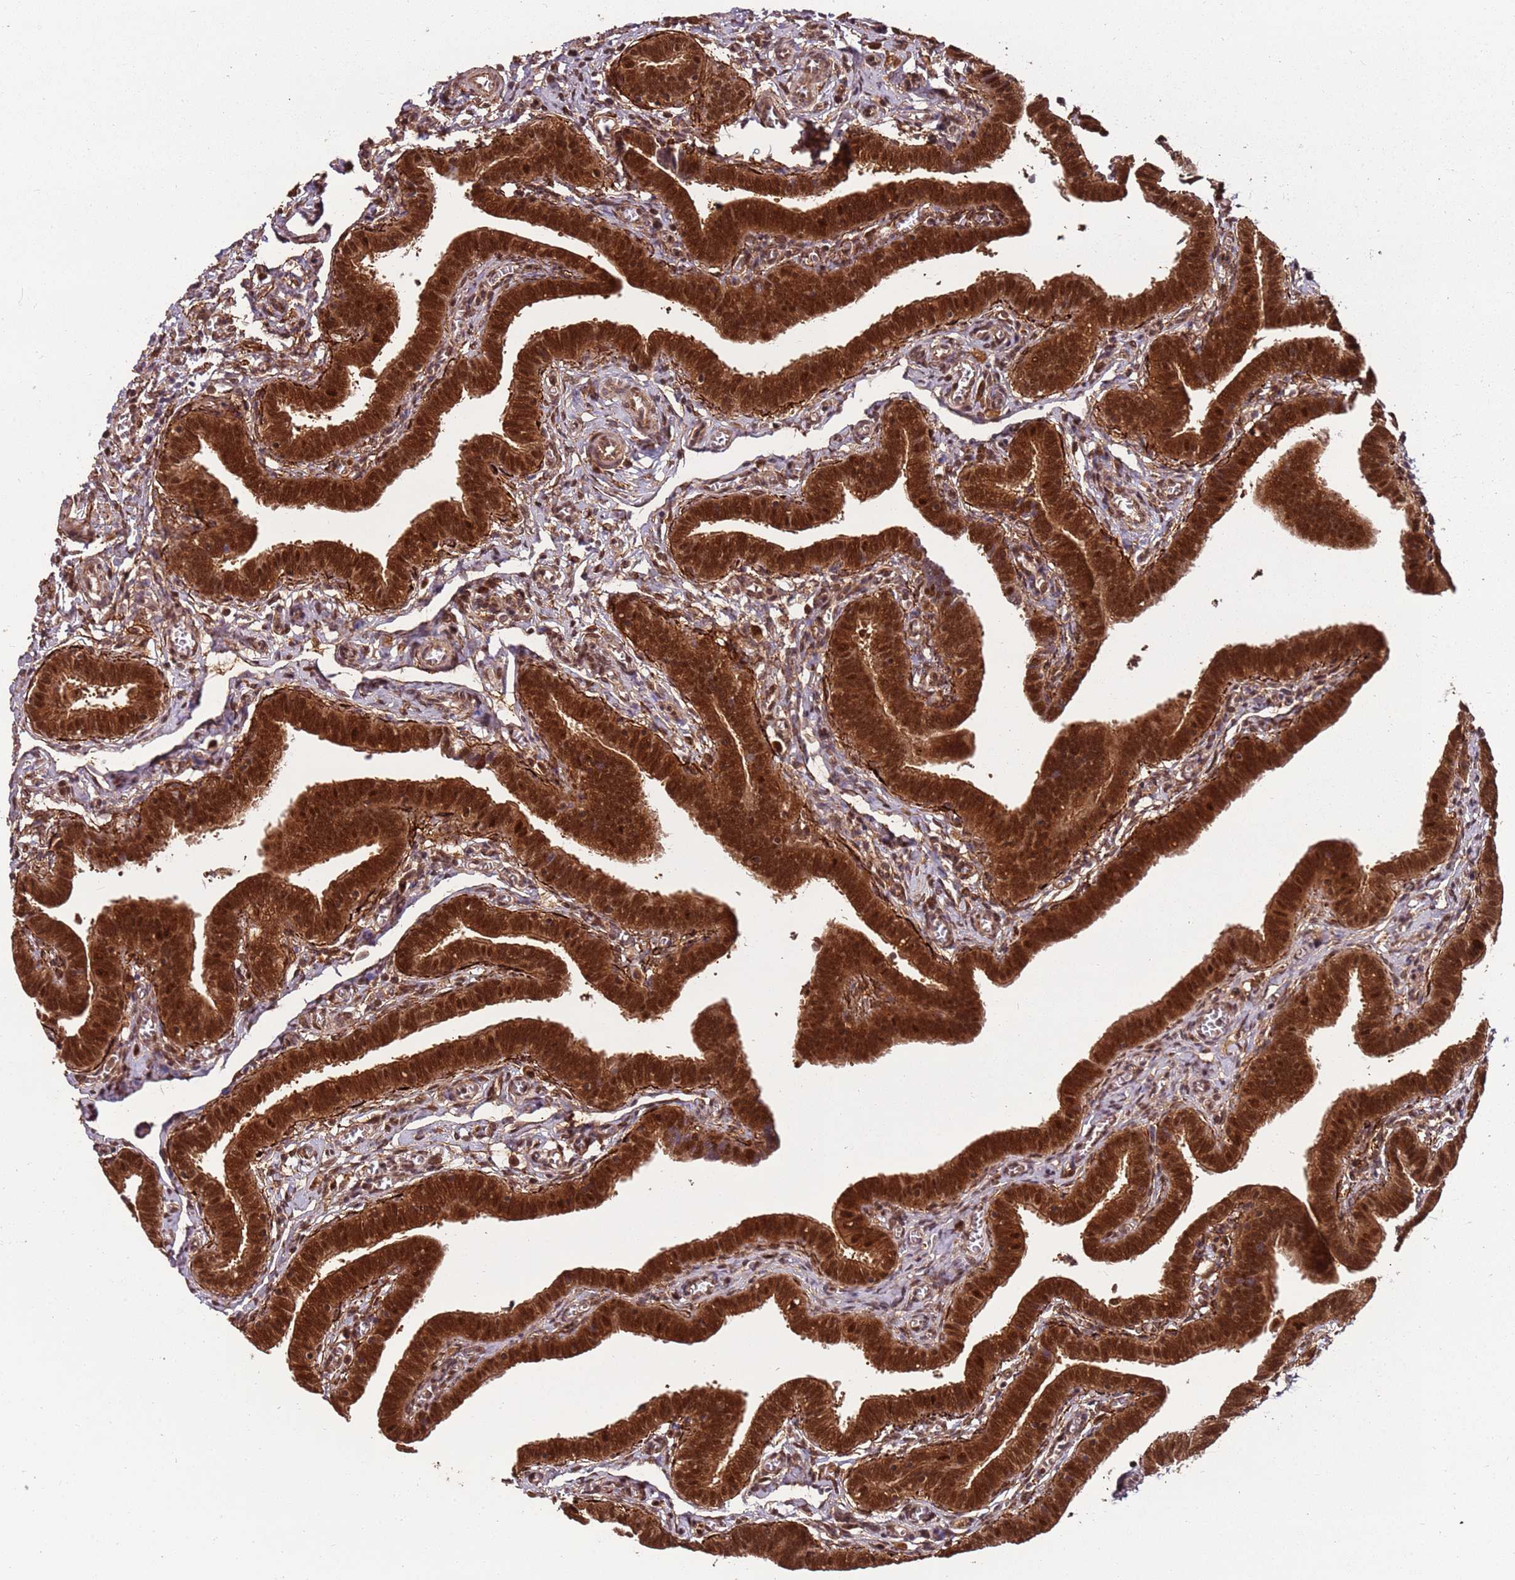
{"staining": {"intensity": "strong", "quantity": ">75%", "location": "cytoplasmic/membranous,nuclear"}, "tissue": "fallopian tube", "cell_type": "Glandular cells", "image_type": "normal", "snomed": [{"axis": "morphology", "description": "Normal tissue, NOS"}, {"axis": "topography", "description": "Fallopian tube"}], "caption": "High-magnification brightfield microscopy of unremarkable fallopian tube stained with DAB (3,3'-diaminobenzidine) (brown) and counterstained with hematoxylin (blue). glandular cells exhibit strong cytoplasmic/membranous,nuclear staining is appreciated in about>75% of cells.", "gene": "PGLS", "patient": {"sex": "female", "age": 36}}